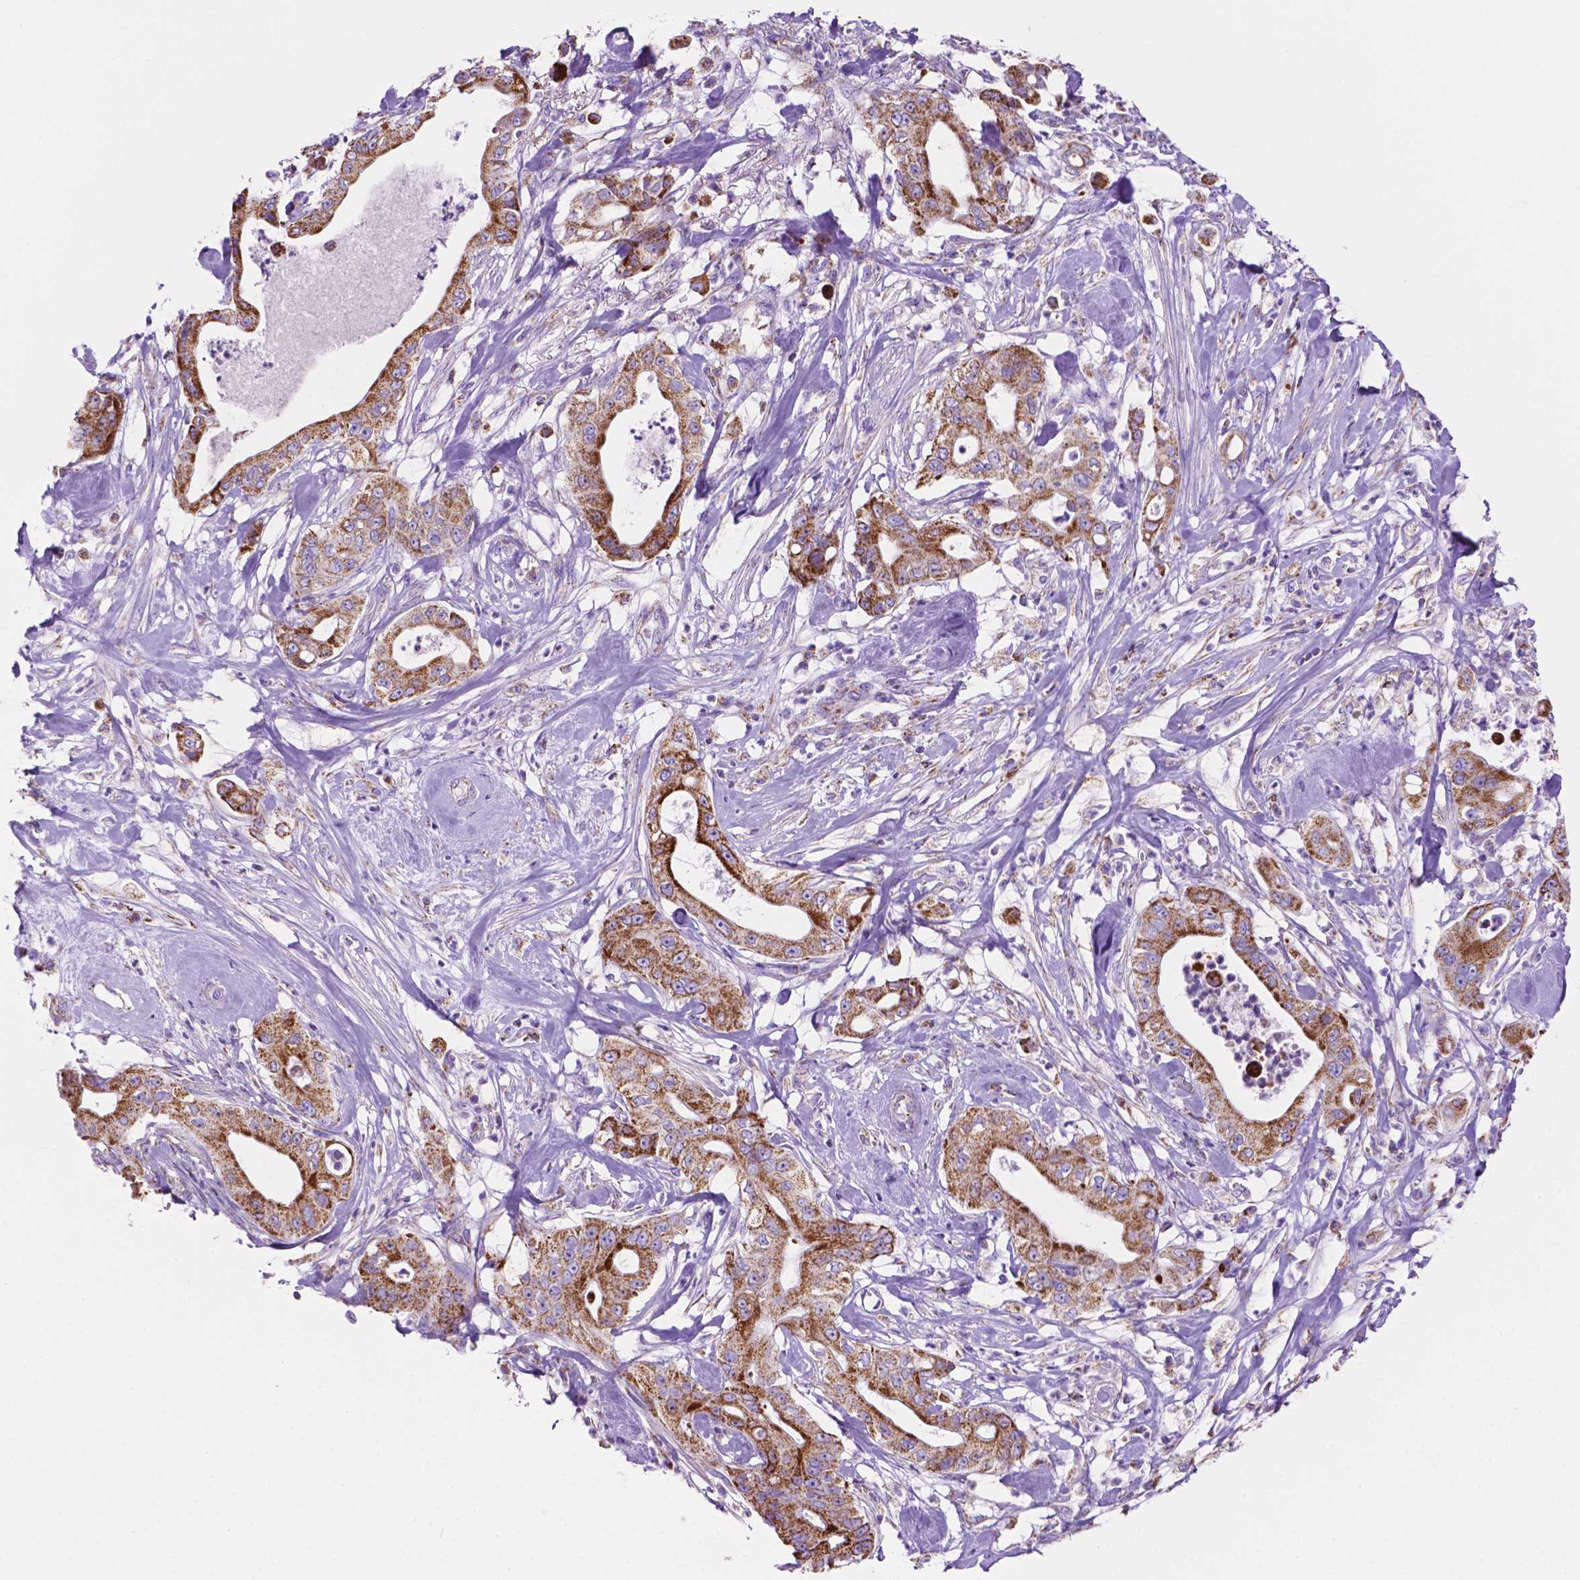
{"staining": {"intensity": "strong", "quantity": ">75%", "location": "cytoplasmic/membranous"}, "tissue": "pancreatic cancer", "cell_type": "Tumor cells", "image_type": "cancer", "snomed": [{"axis": "morphology", "description": "Adenocarcinoma, NOS"}, {"axis": "topography", "description": "Pancreas"}], "caption": "Pancreatic adenocarcinoma tissue displays strong cytoplasmic/membranous staining in approximately >75% of tumor cells, visualized by immunohistochemistry.", "gene": "GDPD5", "patient": {"sex": "male", "age": 71}}